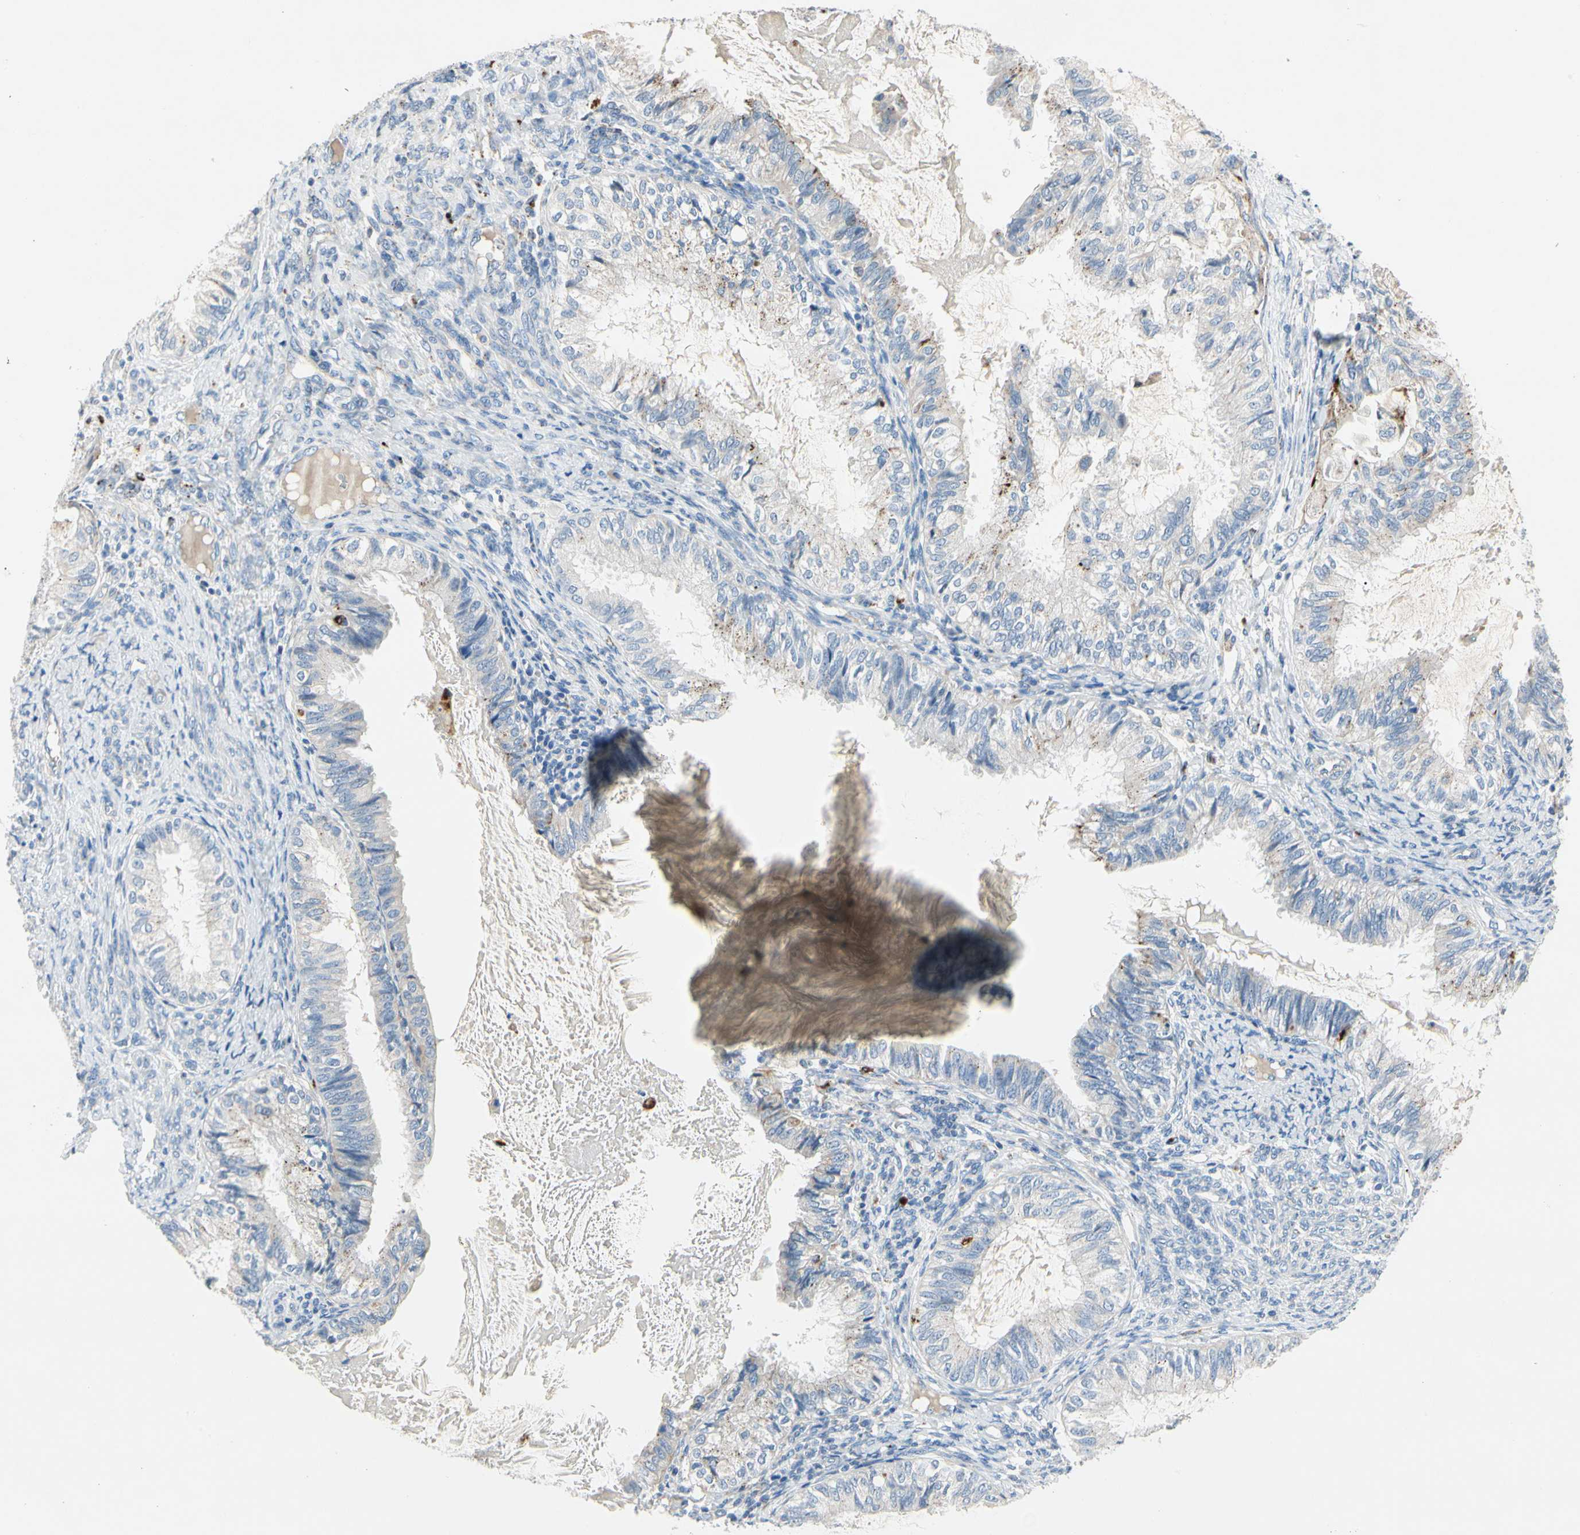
{"staining": {"intensity": "negative", "quantity": "none", "location": "none"}, "tissue": "cervical cancer", "cell_type": "Tumor cells", "image_type": "cancer", "snomed": [{"axis": "morphology", "description": "Normal tissue, NOS"}, {"axis": "morphology", "description": "Adenocarcinoma, NOS"}, {"axis": "topography", "description": "Cervix"}, {"axis": "topography", "description": "Endometrium"}], "caption": "Immunohistochemistry (IHC) photomicrograph of neoplastic tissue: human cervical adenocarcinoma stained with DAB (3,3'-diaminobenzidine) demonstrates no significant protein expression in tumor cells.", "gene": "RETSAT", "patient": {"sex": "female", "age": 86}}